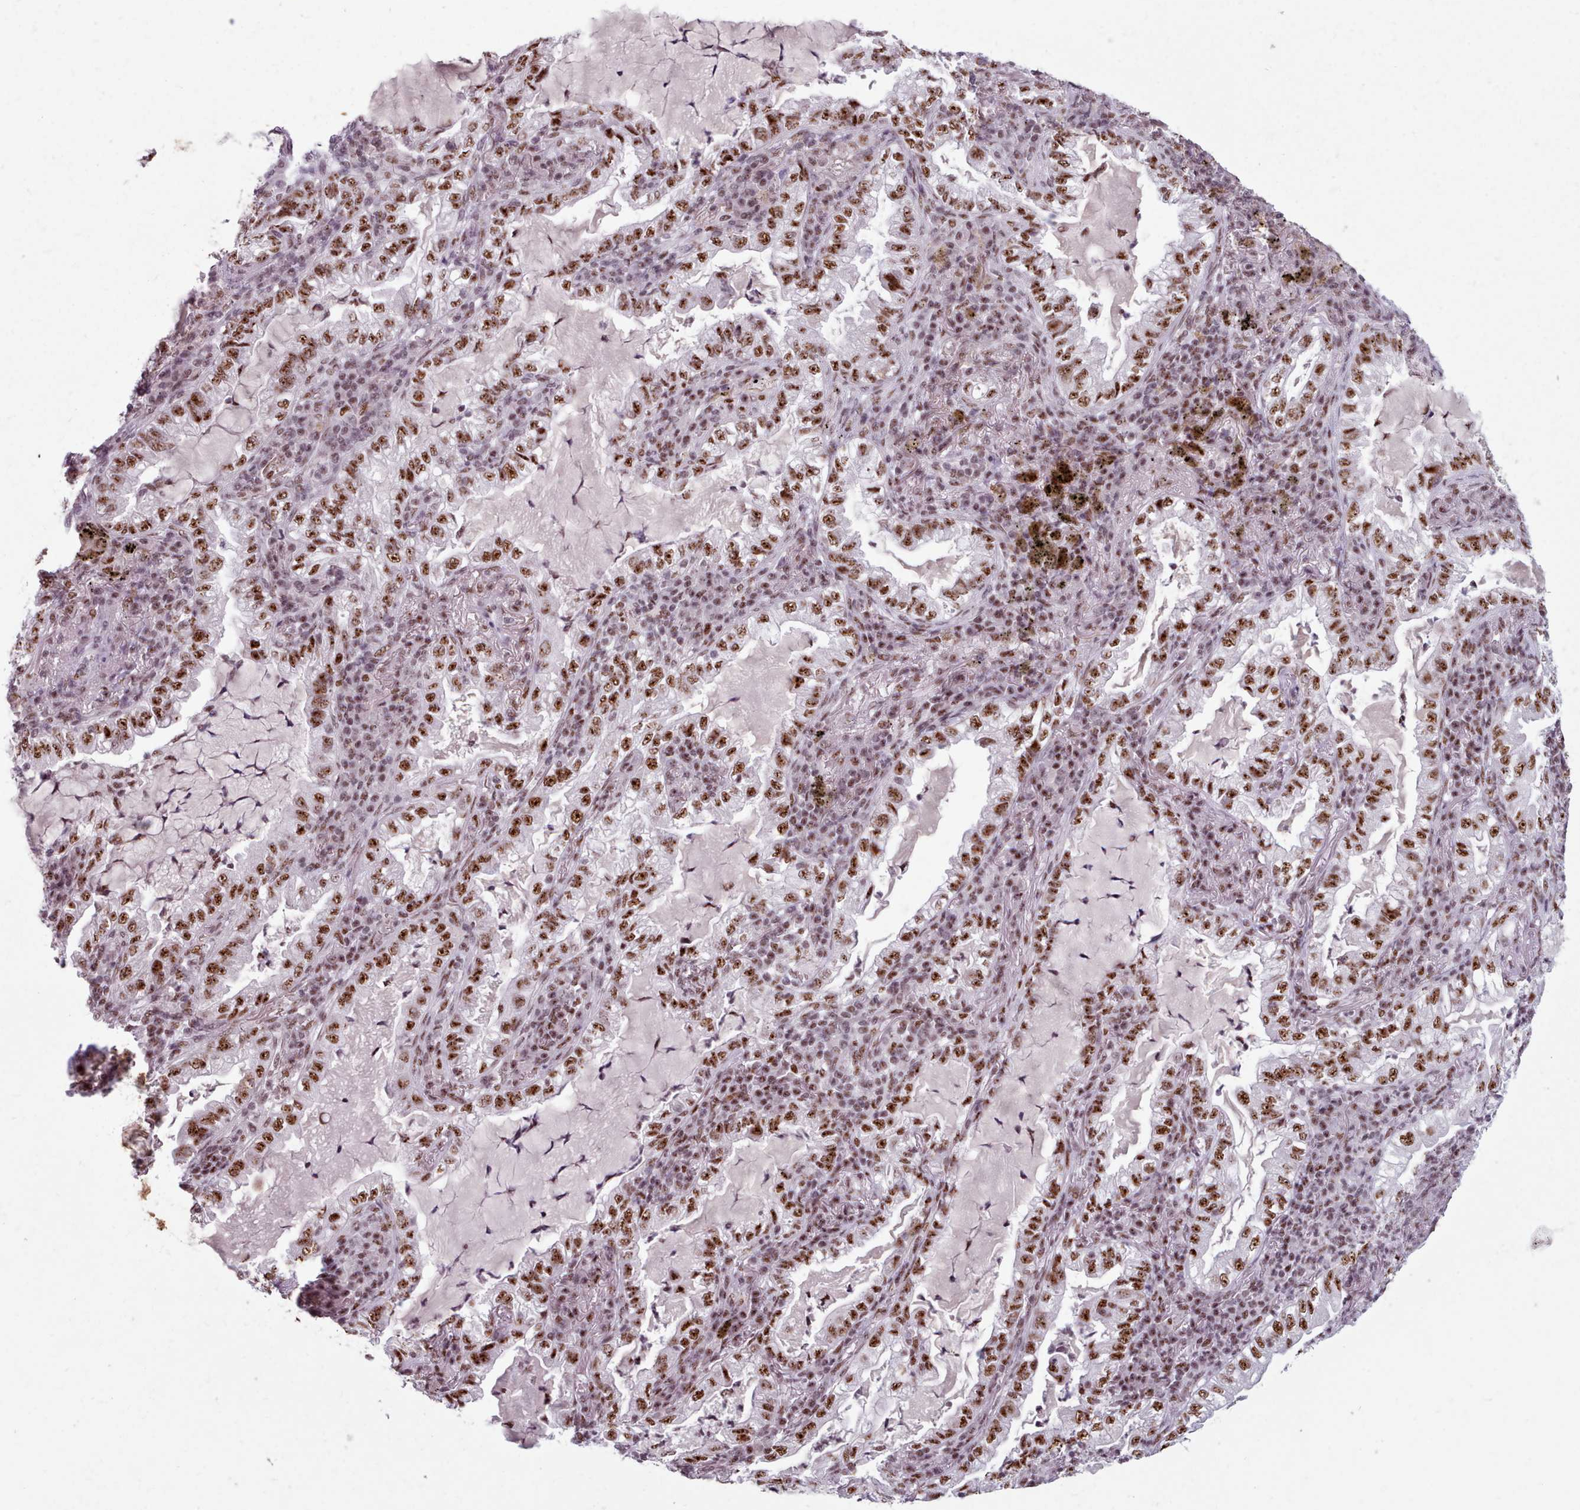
{"staining": {"intensity": "moderate", "quantity": ">75%", "location": "nuclear"}, "tissue": "lung cancer", "cell_type": "Tumor cells", "image_type": "cancer", "snomed": [{"axis": "morphology", "description": "Adenocarcinoma, NOS"}, {"axis": "topography", "description": "Lung"}], "caption": "Approximately >75% of tumor cells in human lung adenocarcinoma display moderate nuclear protein staining as visualized by brown immunohistochemical staining.", "gene": "SRRM1", "patient": {"sex": "female", "age": 73}}